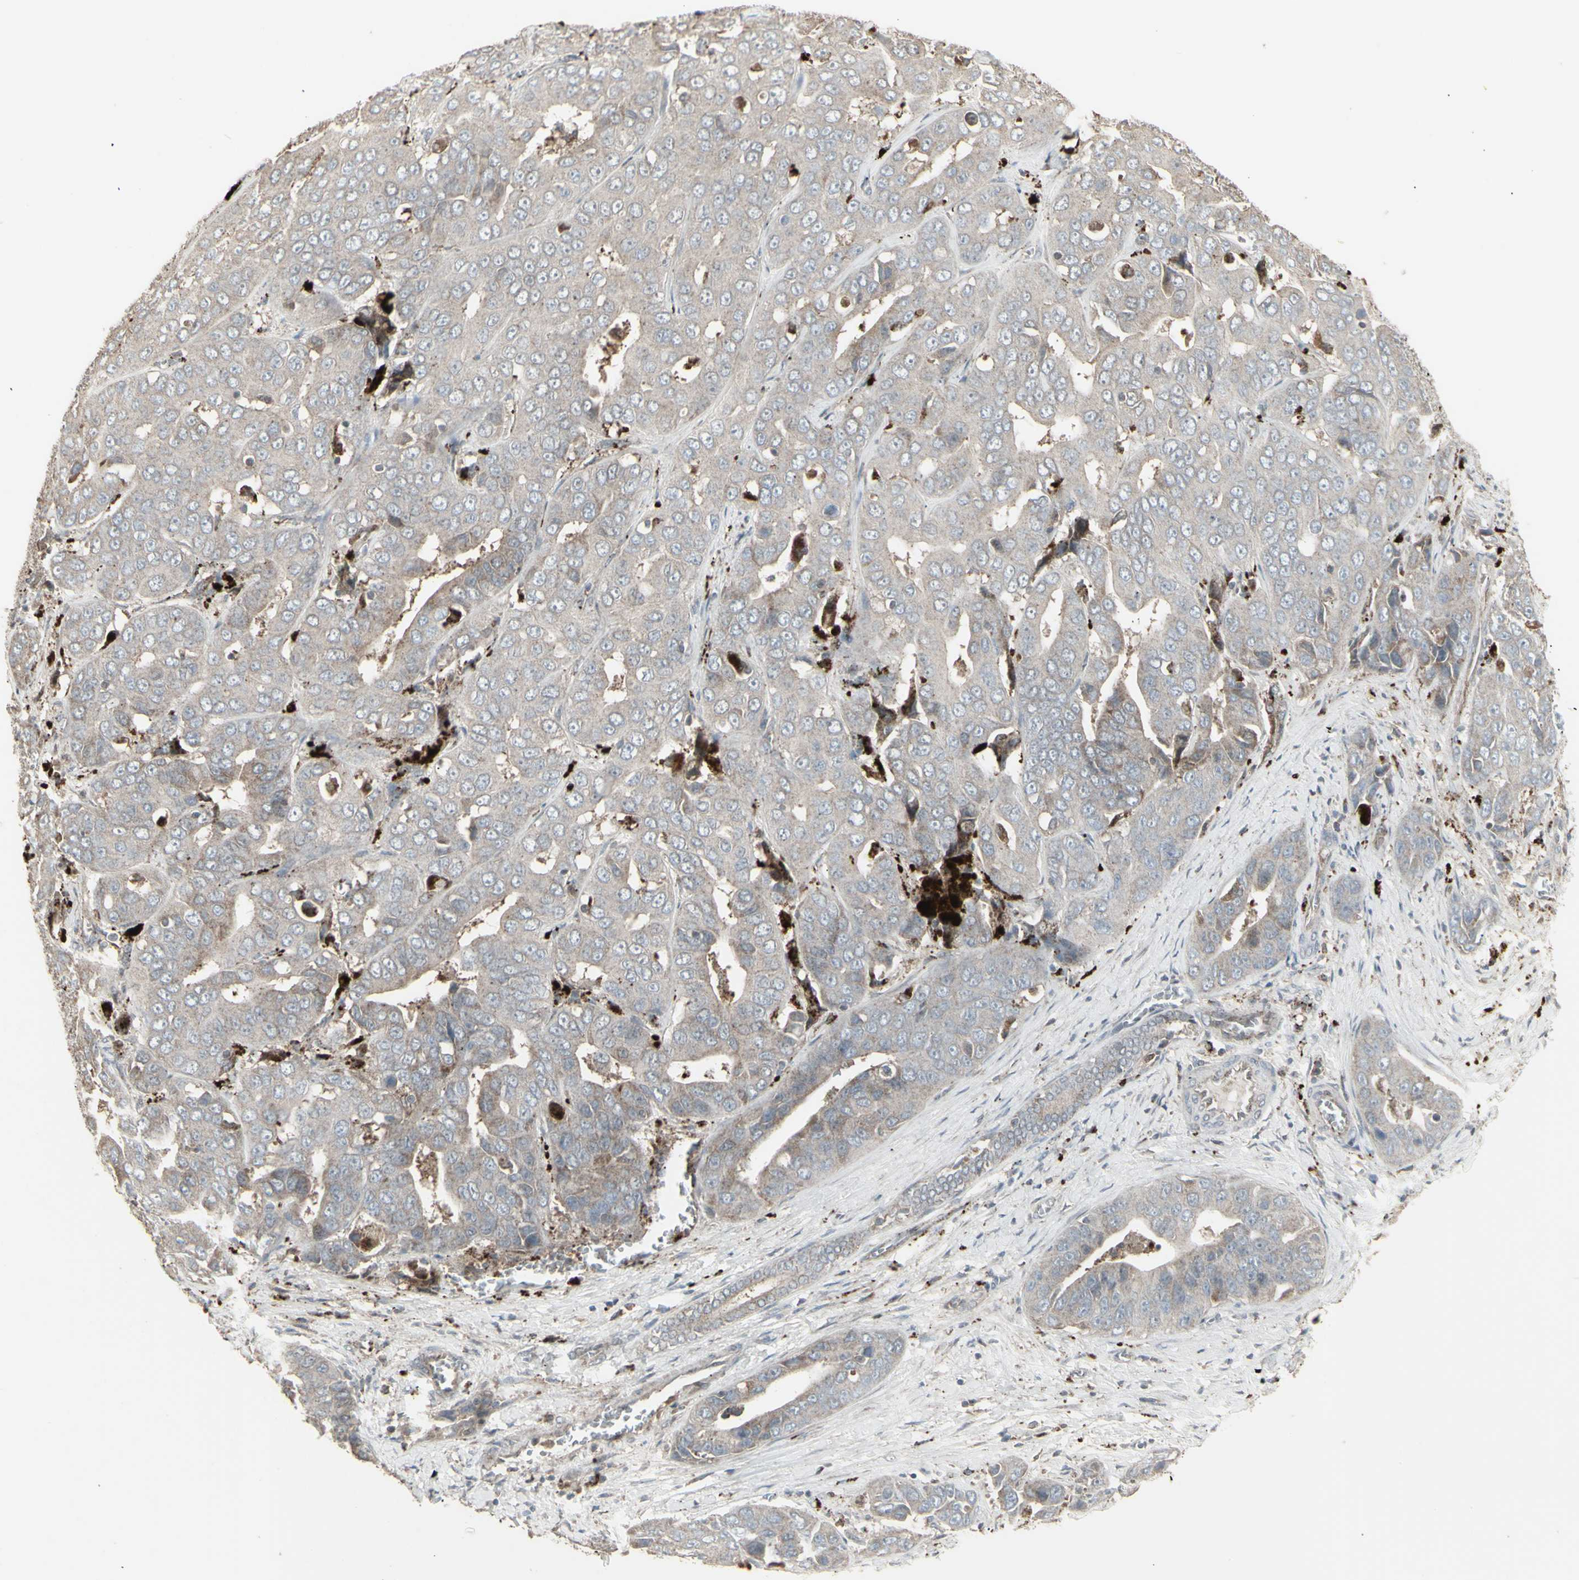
{"staining": {"intensity": "weak", "quantity": ">75%", "location": "cytoplasmic/membranous"}, "tissue": "liver cancer", "cell_type": "Tumor cells", "image_type": "cancer", "snomed": [{"axis": "morphology", "description": "Cholangiocarcinoma"}, {"axis": "topography", "description": "Liver"}], "caption": "Immunohistochemistry (IHC) histopathology image of neoplastic tissue: liver cholangiocarcinoma stained using immunohistochemistry (IHC) shows low levels of weak protein expression localized specifically in the cytoplasmic/membranous of tumor cells, appearing as a cytoplasmic/membranous brown color.", "gene": "RNASEL", "patient": {"sex": "female", "age": 52}}